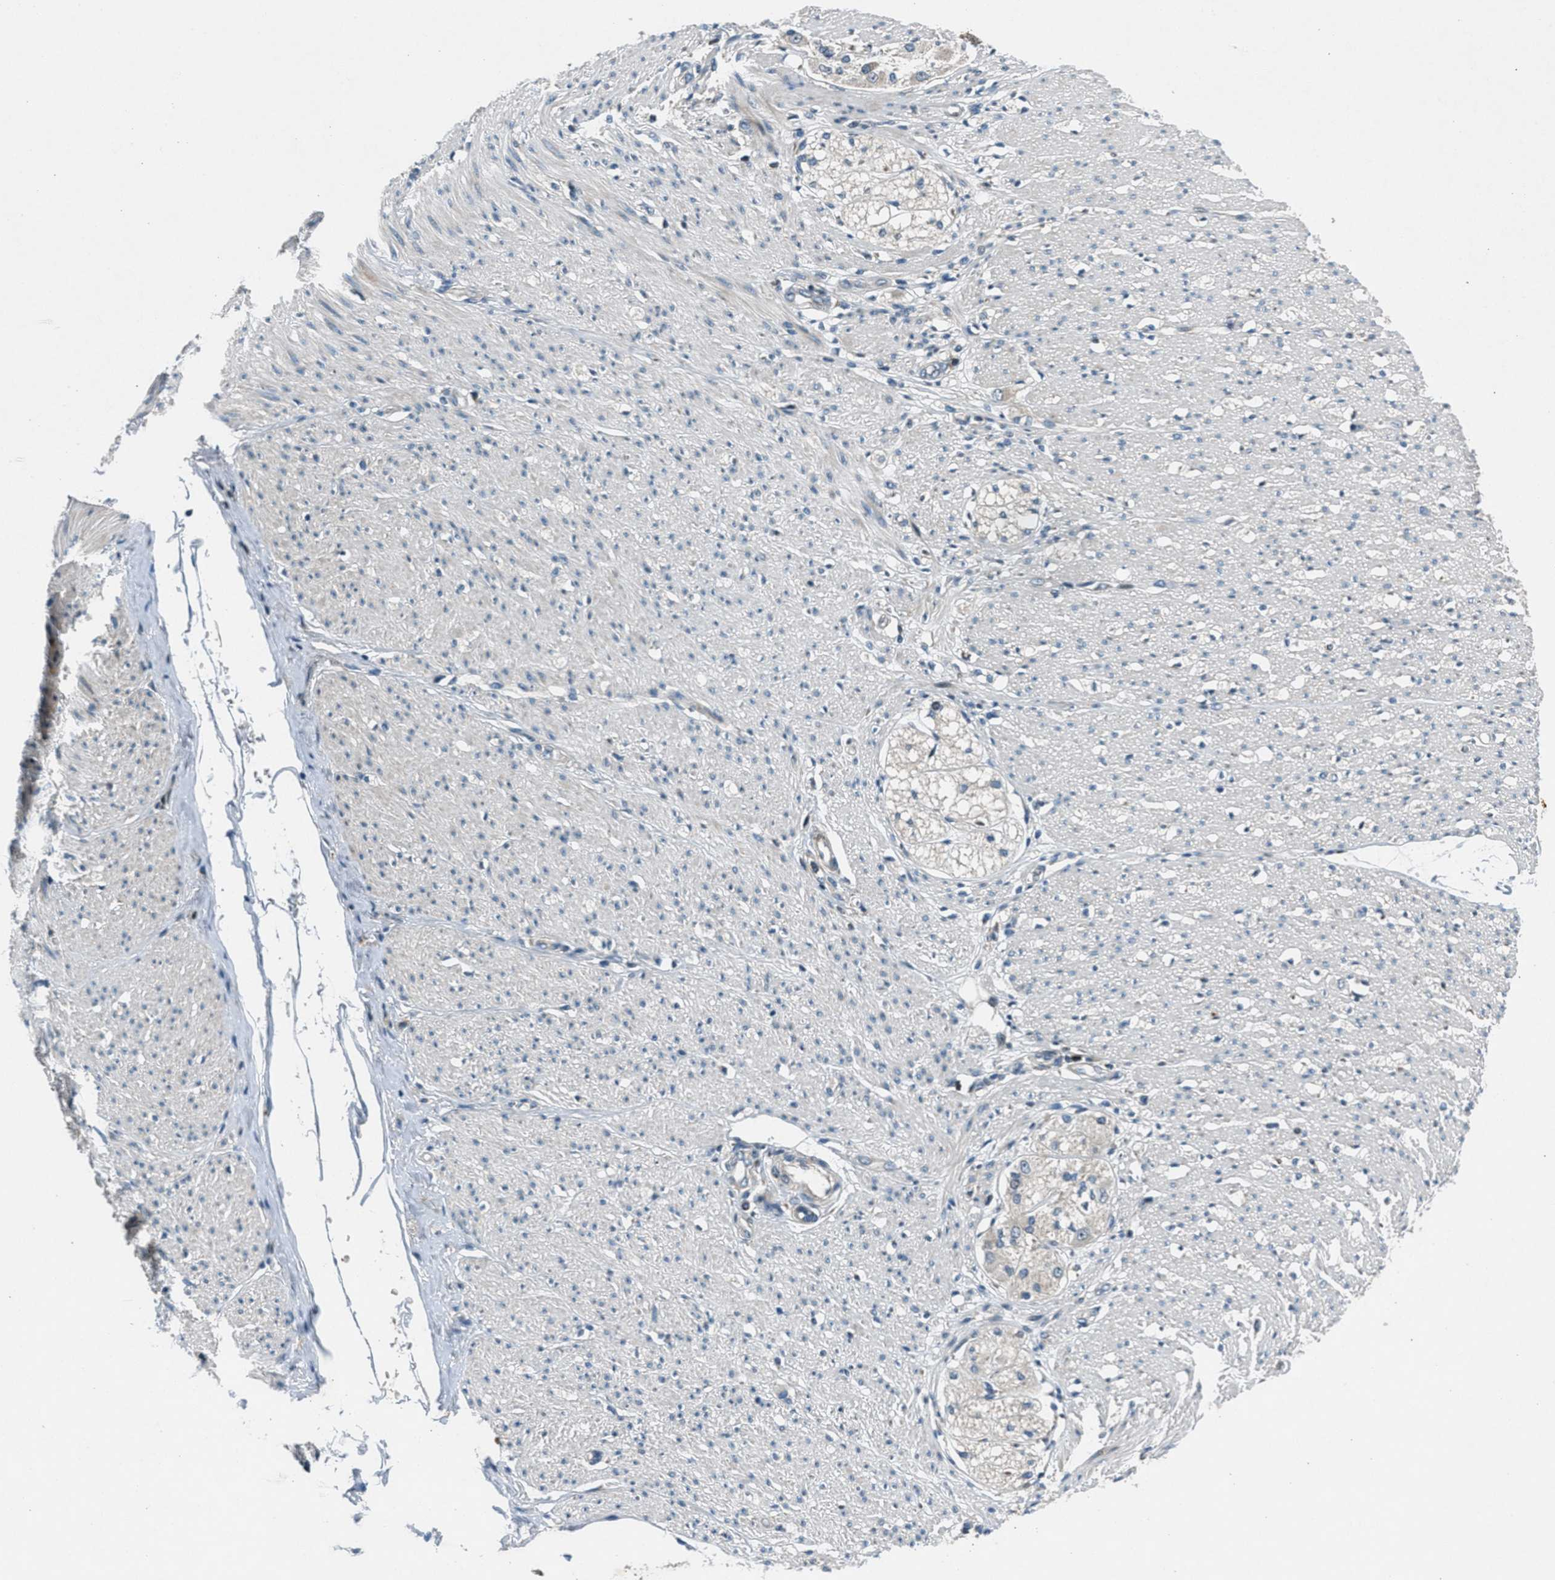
{"staining": {"intensity": "negative", "quantity": "none", "location": "none"}, "tissue": "adipose tissue", "cell_type": "Adipocytes", "image_type": "normal", "snomed": [{"axis": "morphology", "description": "Normal tissue, NOS"}, {"axis": "morphology", "description": "Adenocarcinoma, NOS"}, {"axis": "topography", "description": "Colon"}, {"axis": "topography", "description": "Peripheral nerve tissue"}], "caption": "The photomicrograph exhibits no staining of adipocytes in benign adipose tissue.", "gene": "CLEC2D", "patient": {"sex": "male", "age": 14}}